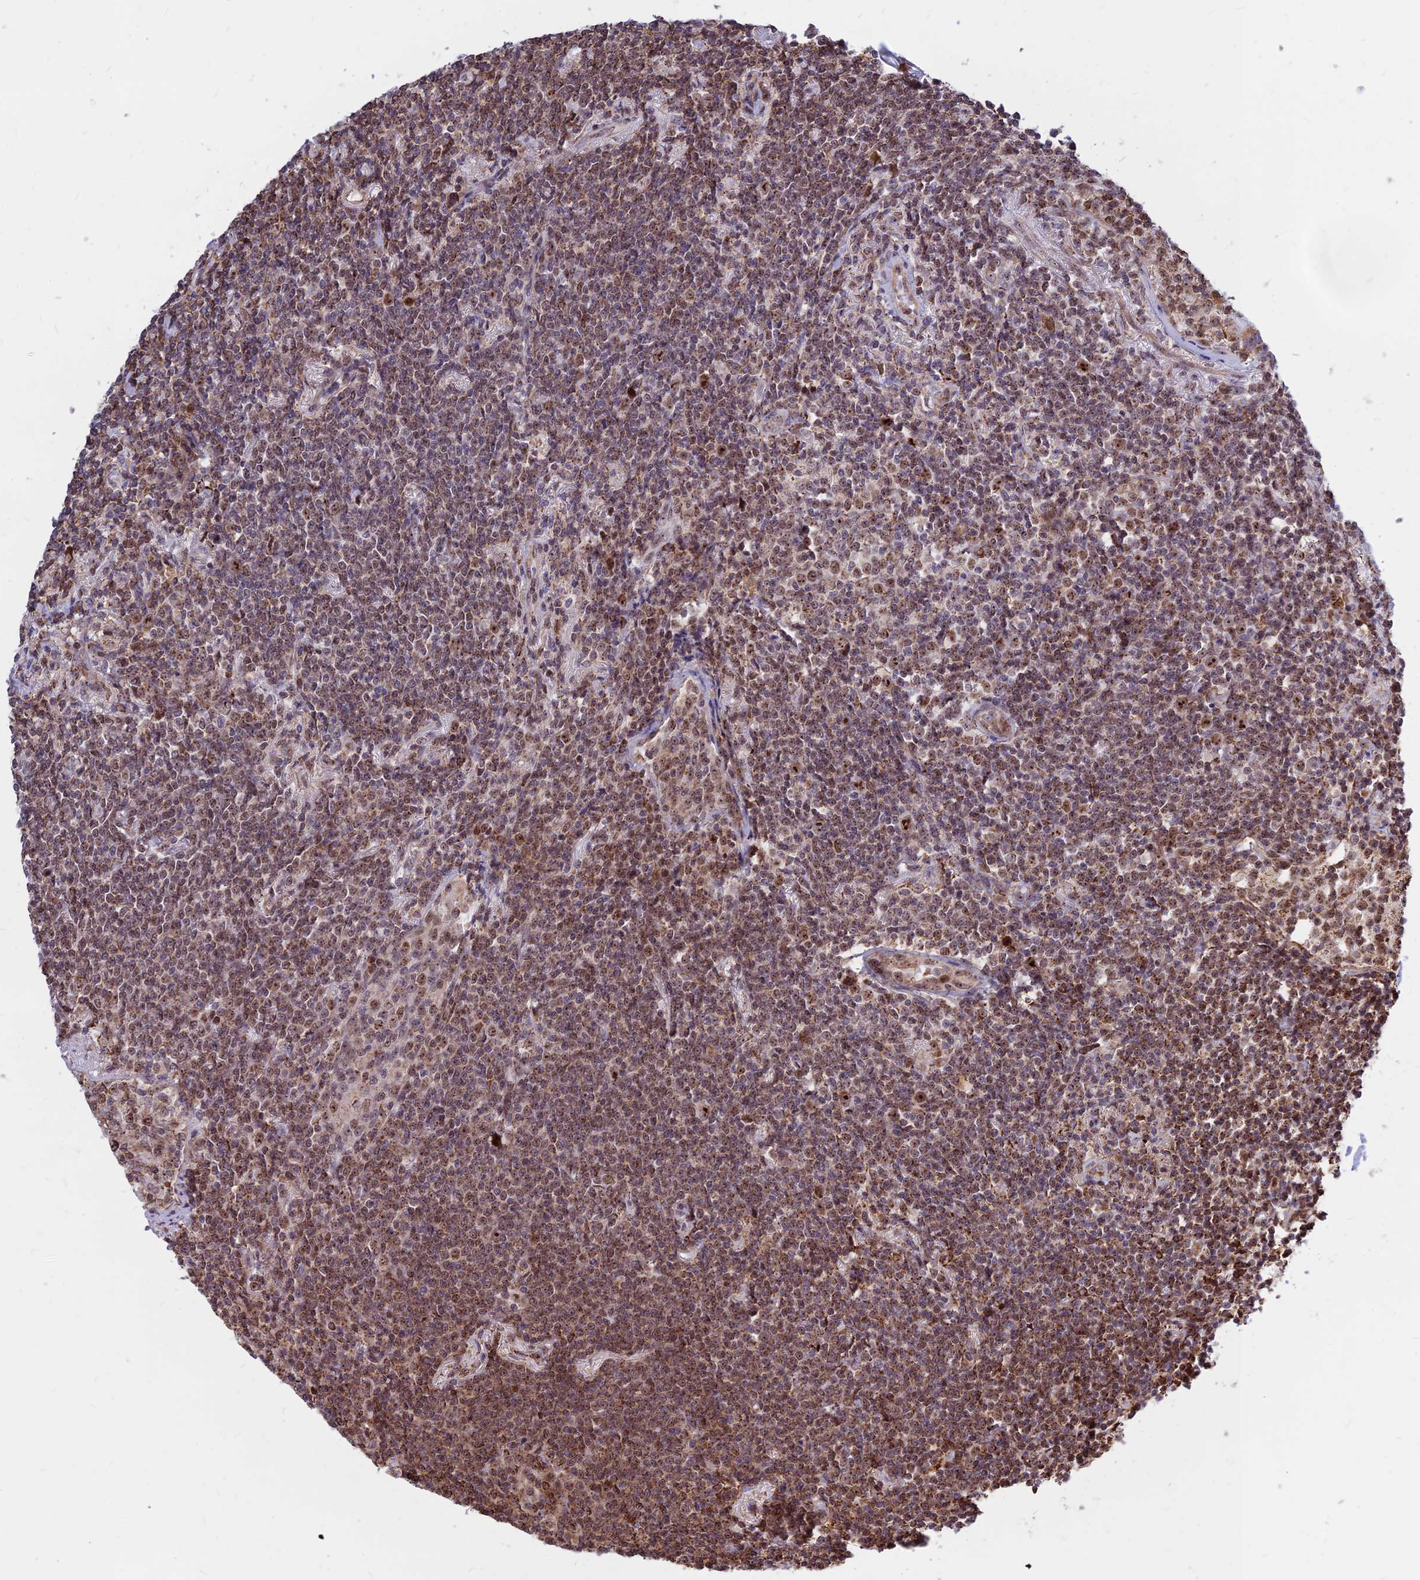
{"staining": {"intensity": "moderate", "quantity": ">75%", "location": "nuclear"}, "tissue": "lymphoma", "cell_type": "Tumor cells", "image_type": "cancer", "snomed": [{"axis": "morphology", "description": "Malignant lymphoma, non-Hodgkin's type, Low grade"}, {"axis": "topography", "description": "Lung"}], "caption": "Immunohistochemistry (IHC) histopathology image of neoplastic tissue: human low-grade malignant lymphoma, non-Hodgkin's type stained using immunohistochemistry exhibits medium levels of moderate protein expression localized specifically in the nuclear of tumor cells, appearing as a nuclear brown color.", "gene": "POLR1G", "patient": {"sex": "female", "age": 71}}